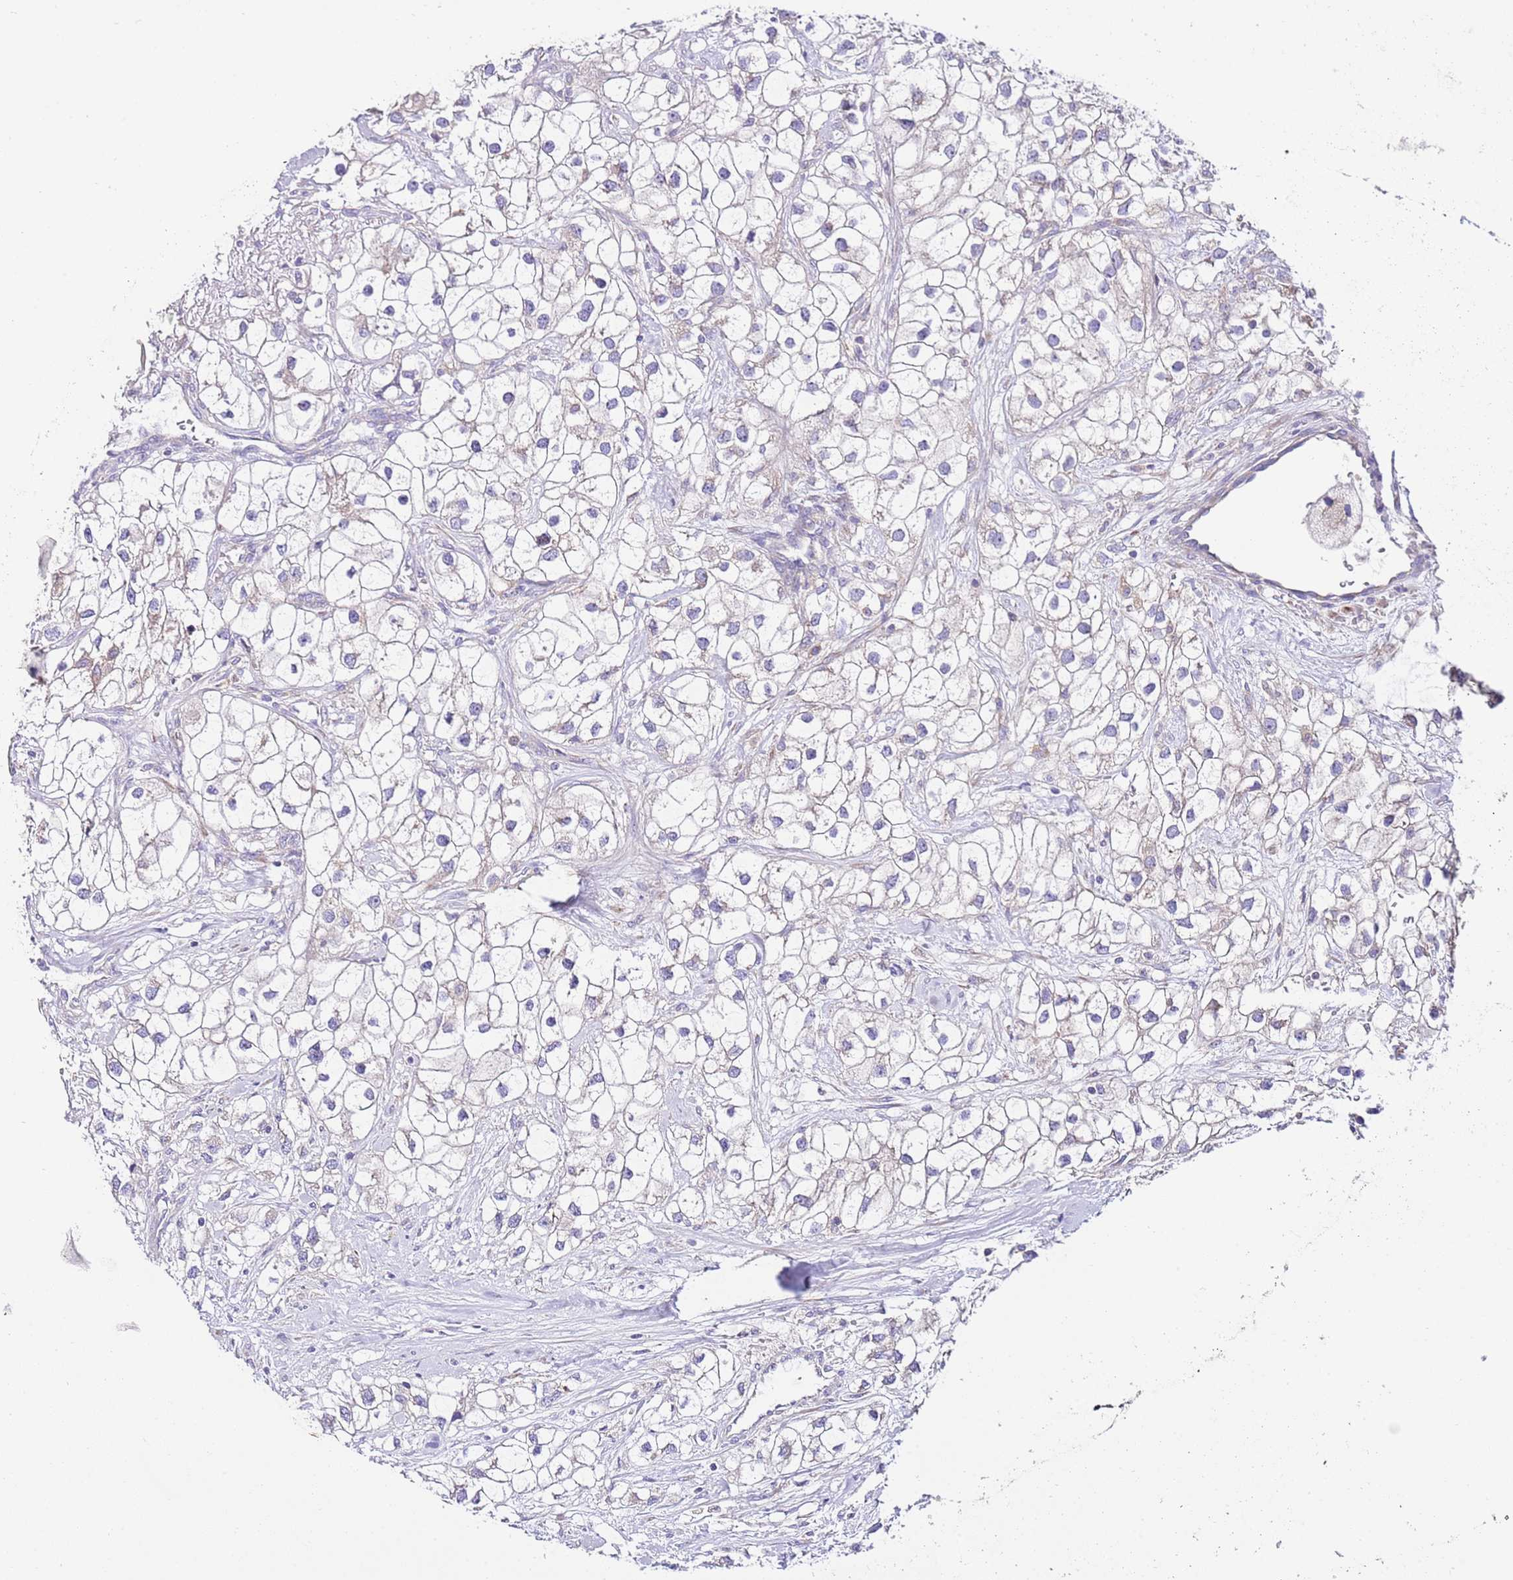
{"staining": {"intensity": "negative", "quantity": "none", "location": "none"}, "tissue": "renal cancer", "cell_type": "Tumor cells", "image_type": "cancer", "snomed": [{"axis": "morphology", "description": "Adenocarcinoma, NOS"}, {"axis": "topography", "description": "Kidney"}], "caption": "A high-resolution image shows IHC staining of renal cancer, which shows no significant positivity in tumor cells.", "gene": "RPS10", "patient": {"sex": "male", "age": 59}}